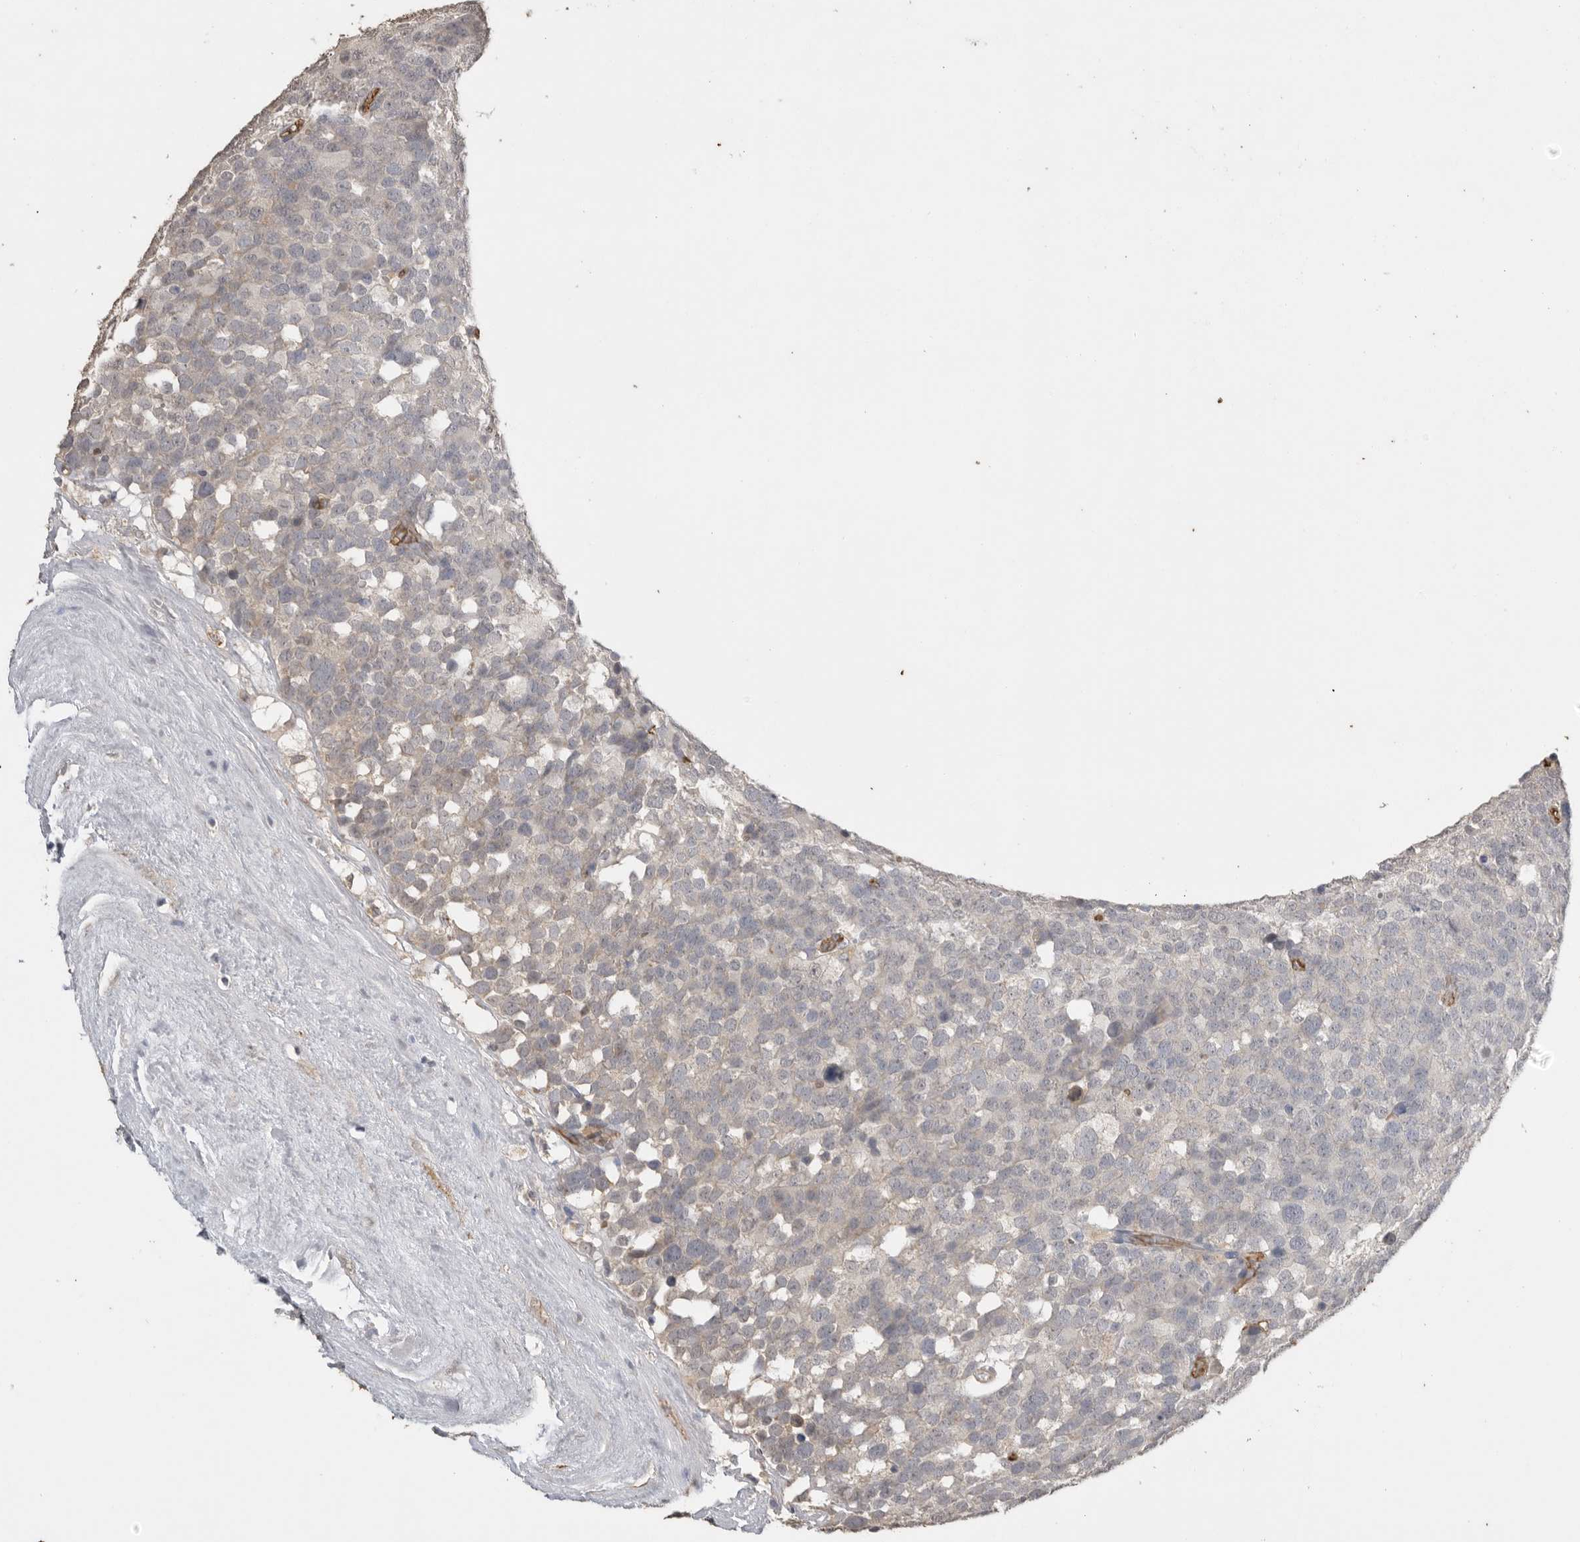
{"staining": {"intensity": "negative", "quantity": "none", "location": "none"}, "tissue": "testis cancer", "cell_type": "Tumor cells", "image_type": "cancer", "snomed": [{"axis": "morphology", "description": "Seminoma, NOS"}, {"axis": "topography", "description": "Testis"}], "caption": "The histopathology image exhibits no staining of tumor cells in testis seminoma.", "gene": "IL27", "patient": {"sex": "male", "age": 71}}